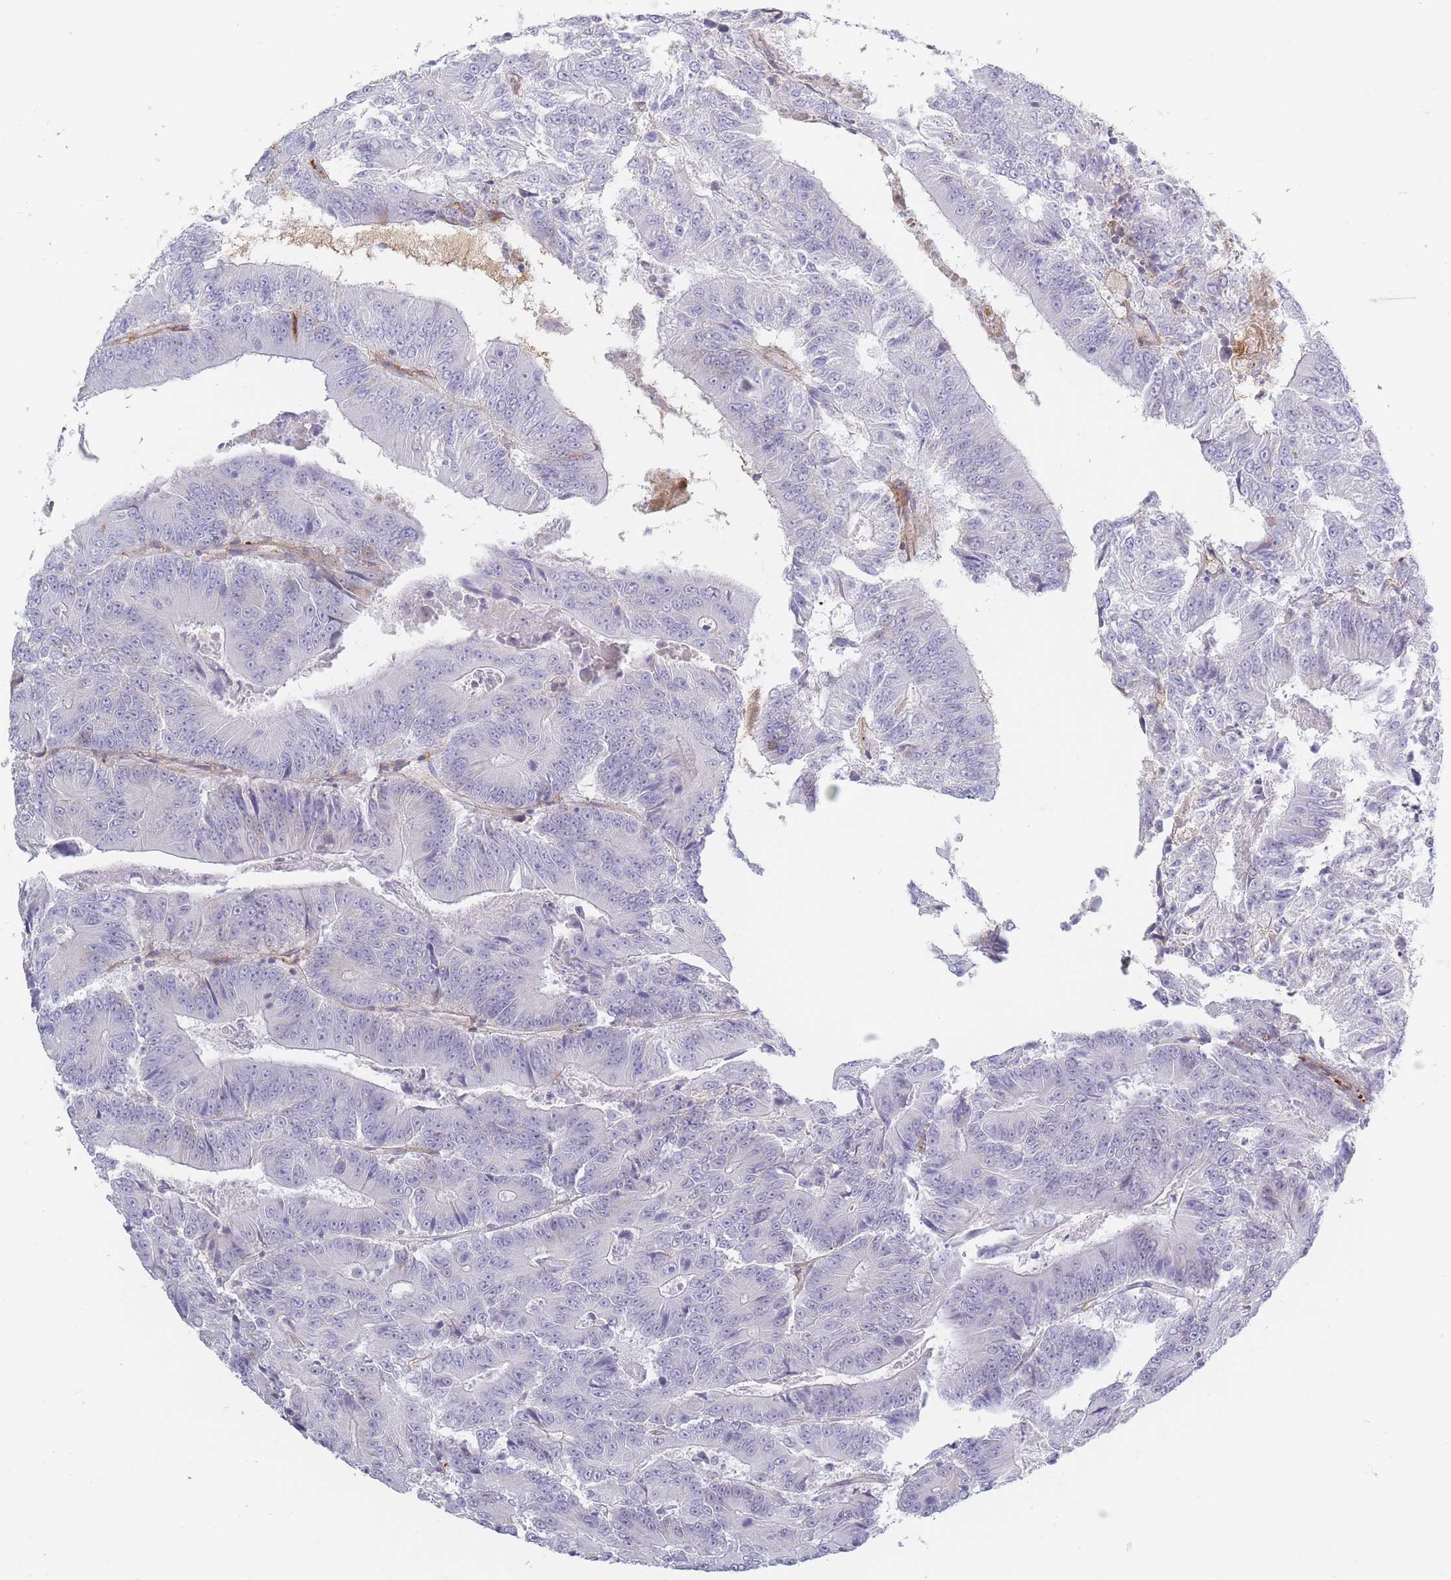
{"staining": {"intensity": "negative", "quantity": "none", "location": "none"}, "tissue": "colorectal cancer", "cell_type": "Tumor cells", "image_type": "cancer", "snomed": [{"axis": "morphology", "description": "Adenocarcinoma, NOS"}, {"axis": "topography", "description": "Colon"}], "caption": "Immunohistochemistry (IHC) photomicrograph of colorectal adenocarcinoma stained for a protein (brown), which demonstrates no expression in tumor cells.", "gene": "PRG4", "patient": {"sex": "male", "age": 83}}